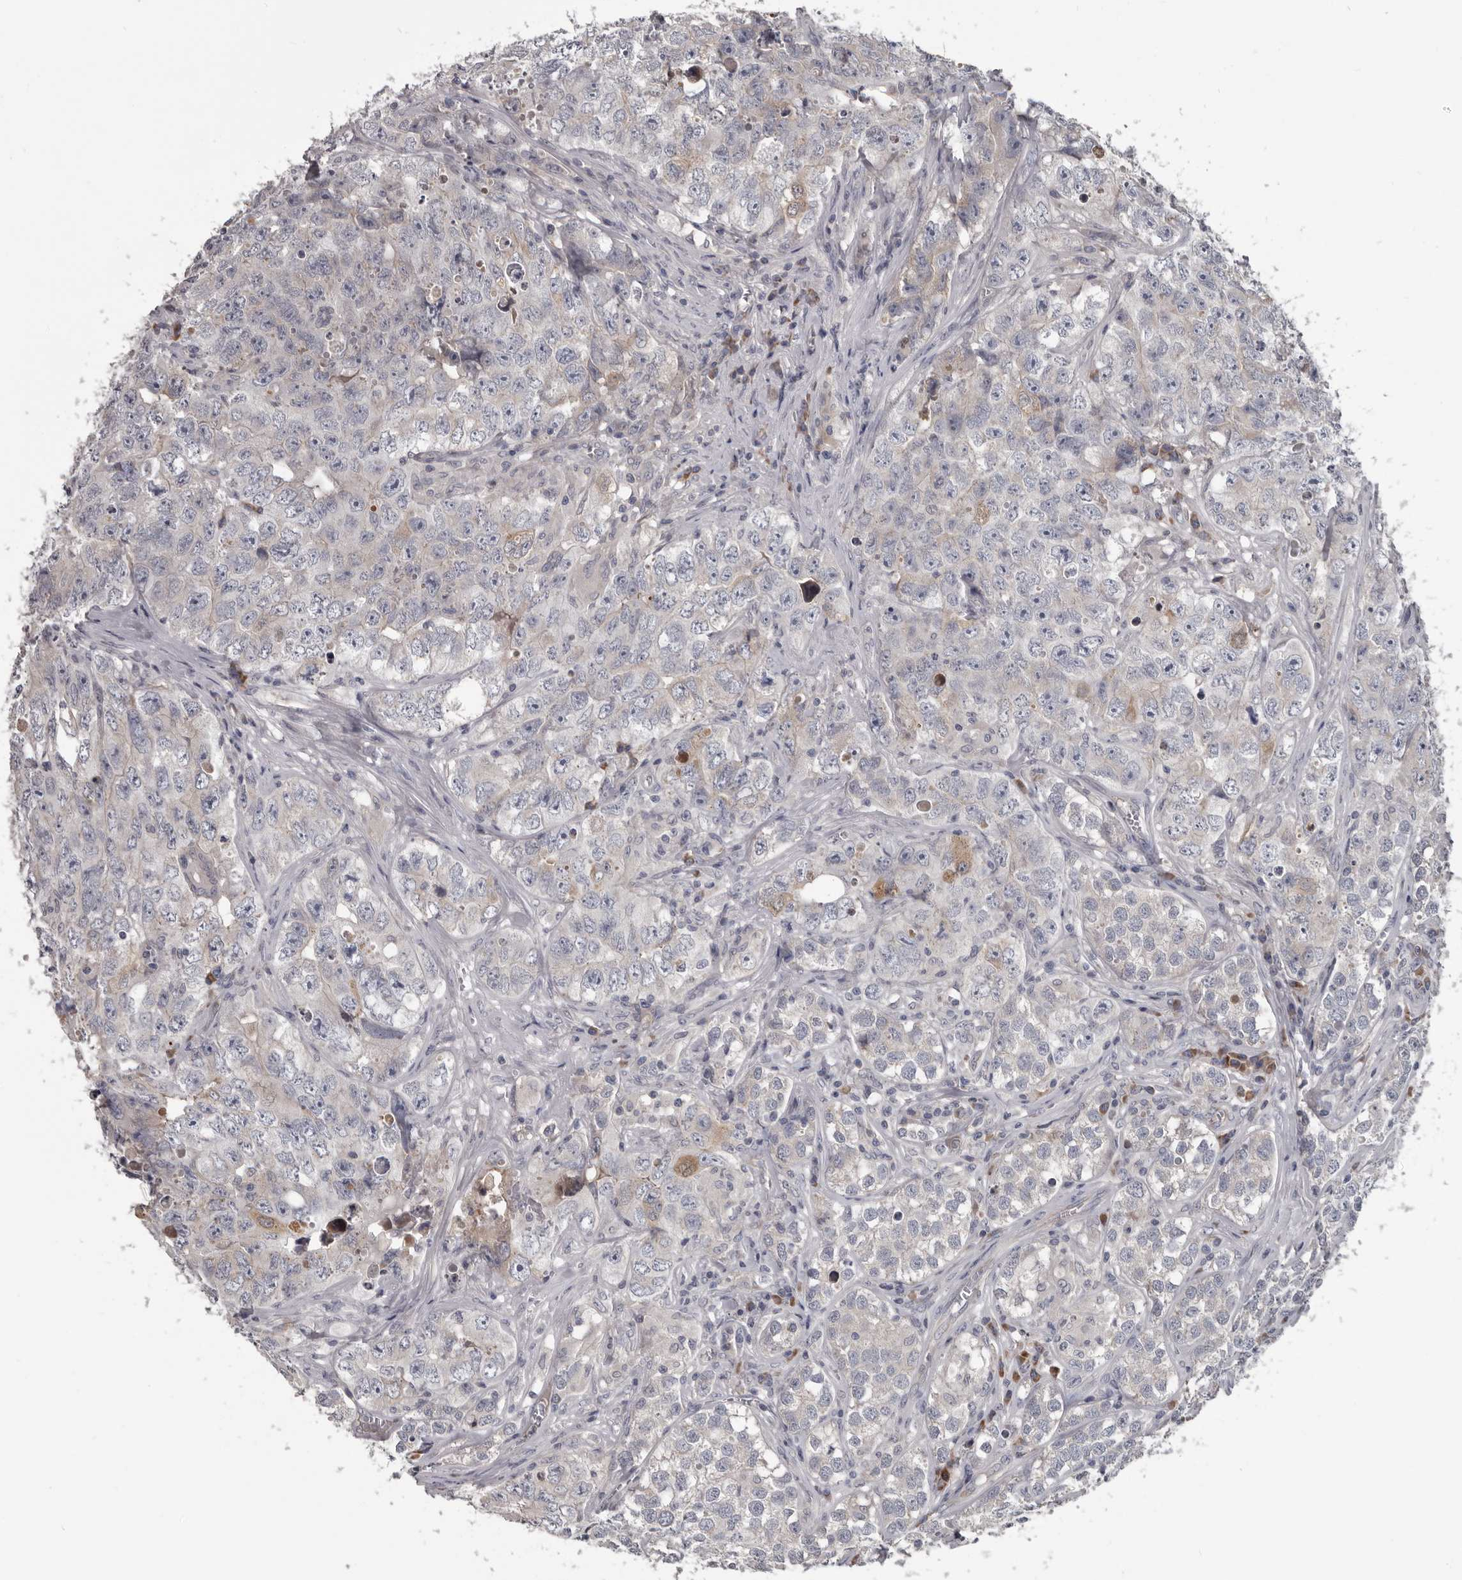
{"staining": {"intensity": "negative", "quantity": "none", "location": "none"}, "tissue": "testis cancer", "cell_type": "Tumor cells", "image_type": "cancer", "snomed": [{"axis": "morphology", "description": "Seminoma, NOS"}, {"axis": "morphology", "description": "Carcinoma, Embryonal, NOS"}, {"axis": "topography", "description": "Testis"}], "caption": "IHC micrograph of testis cancer (seminoma) stained for a protein (brown), which demonstrates no staining in tumor cells.", "gene": "ALDH5A1", "patient": {"sex": "male", "age": 43}}